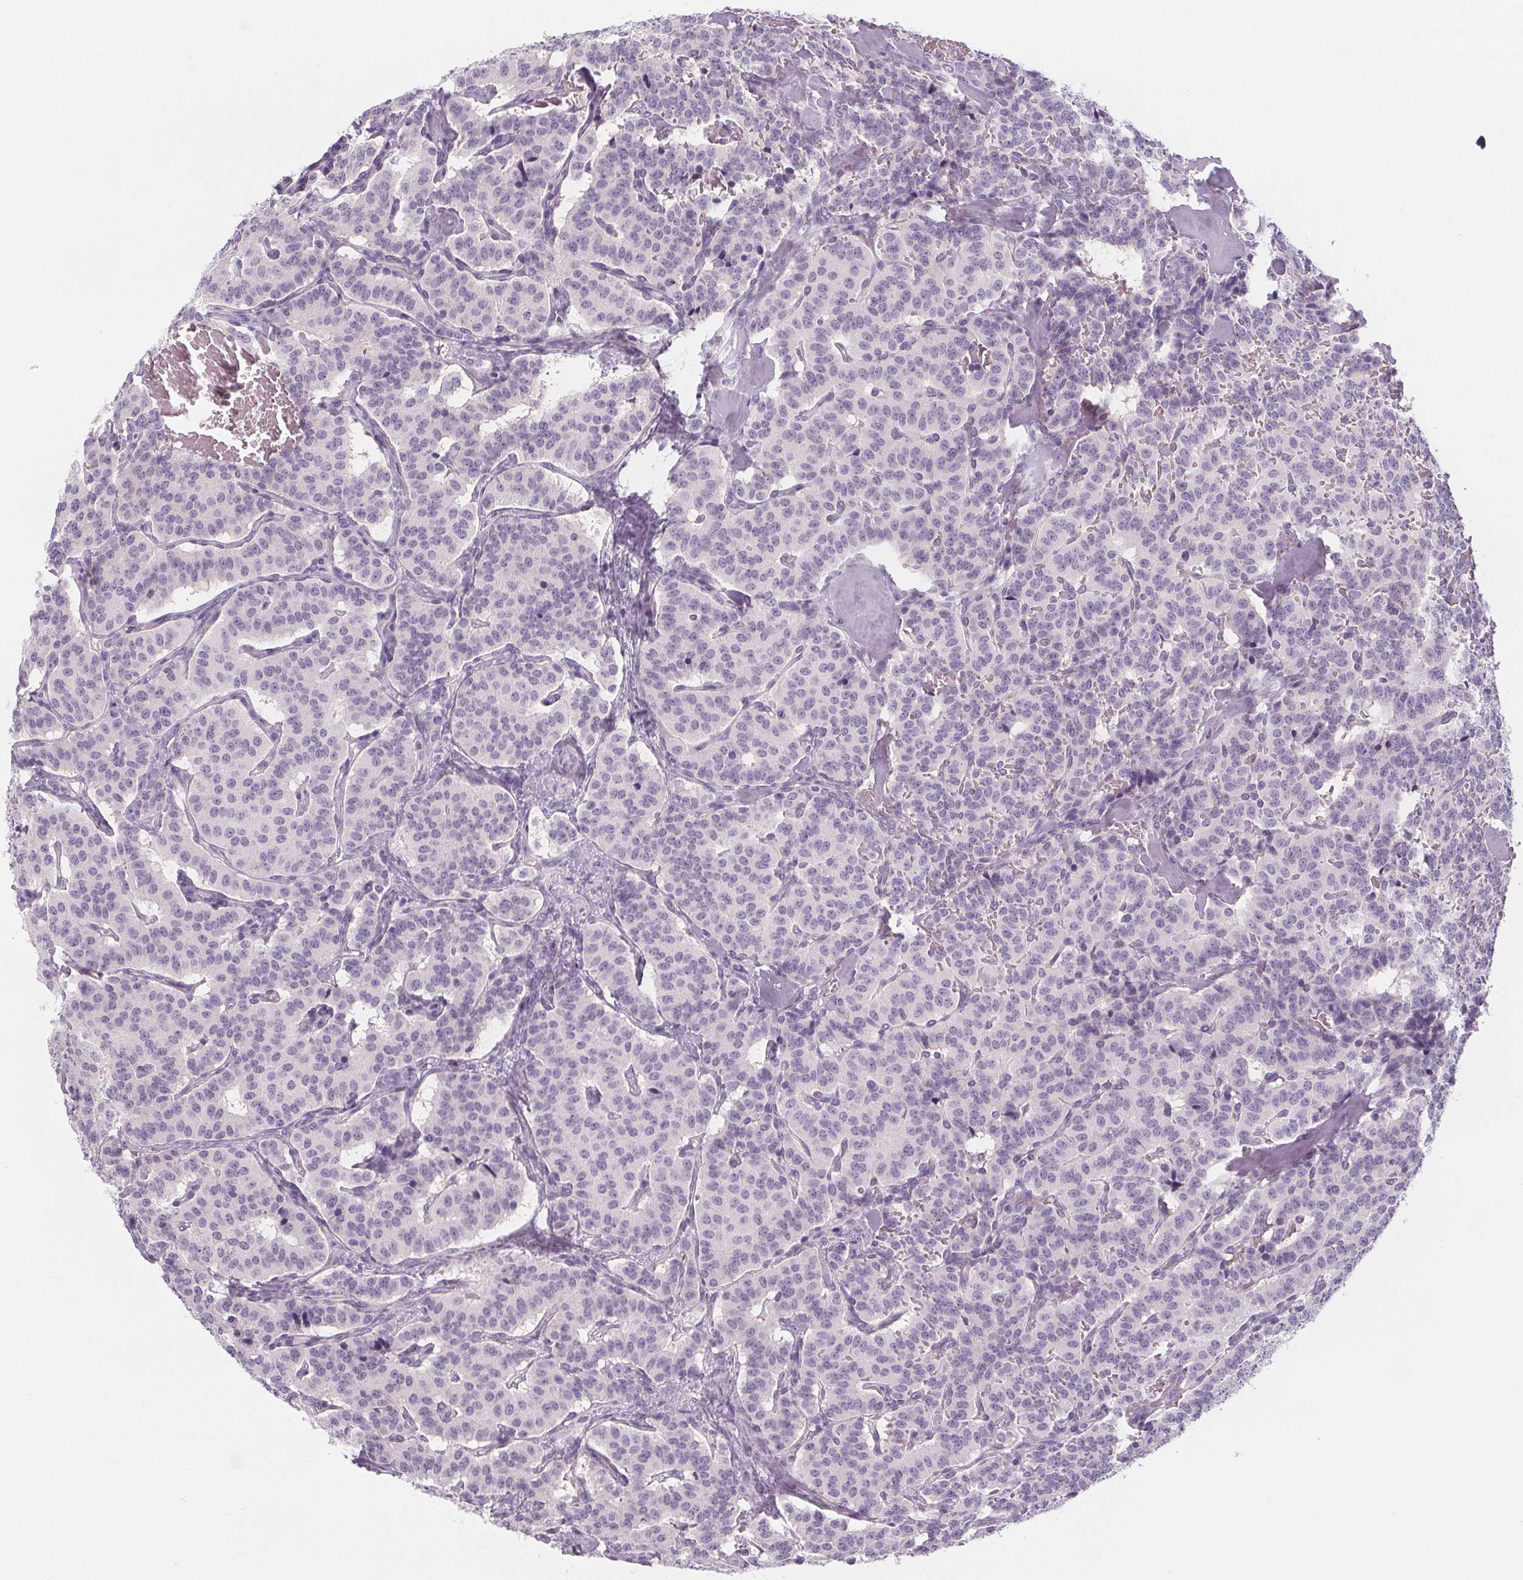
{"staining": {"intensity": "negative", "quantity": "none", "location": "none"}, "tissue": "carcinoid", "cell_type": "Tumor cells", "image_type": "cancer", "snomed": [{"axis": "morphology", "description": "Carcinoid, malignant, NOS"}, {"axis": "topography", "description": "Lung"}], "caption": "The IHC micrograph has no significant expression in tumor cells of carcinoid tissue.", "gene": "NOLC1", "patient": {"sex": "female", "age": 46}}